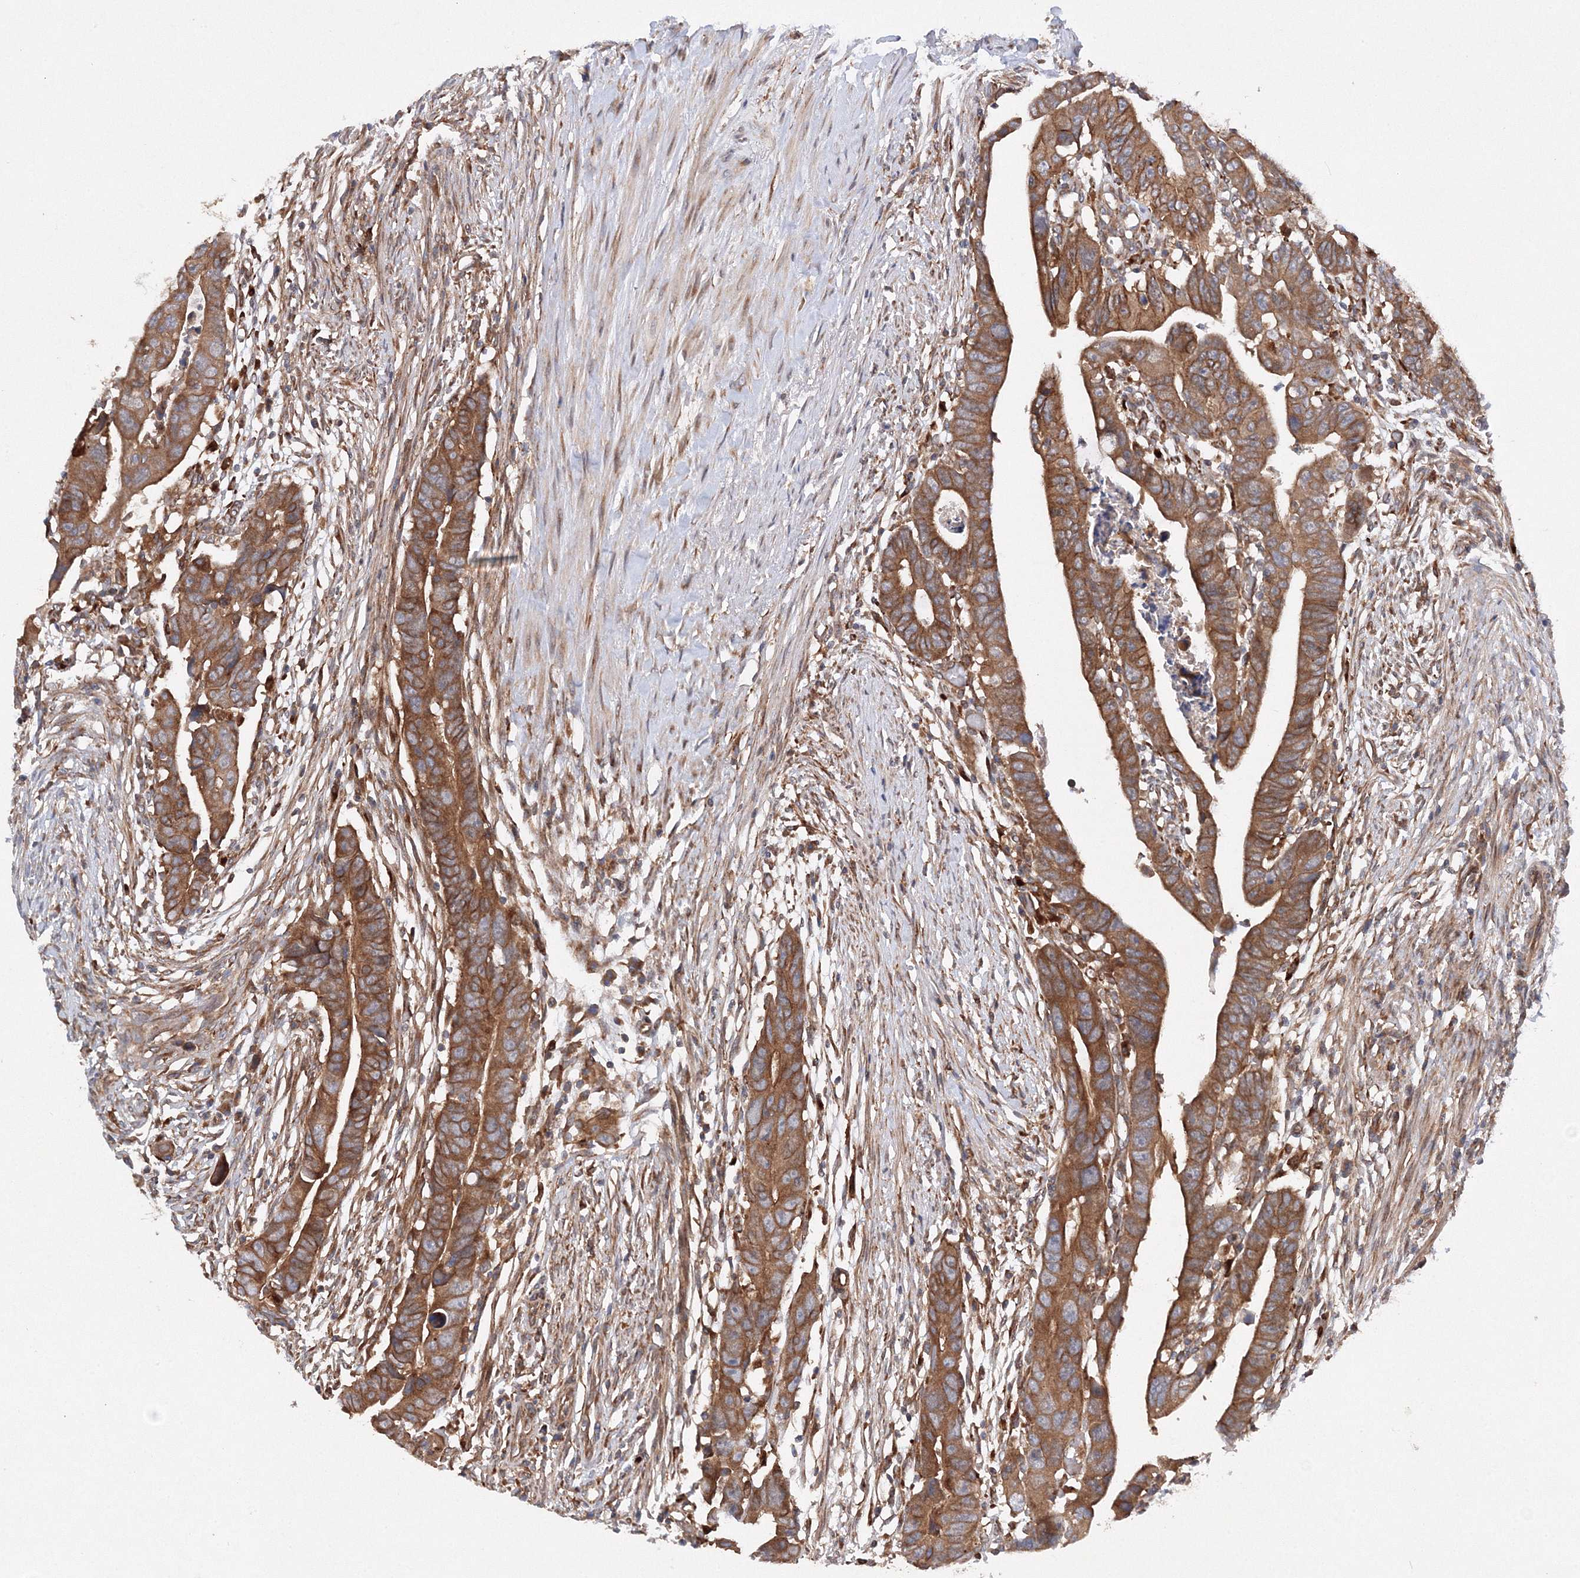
{"staining": {"intensity": "moderate", "quantity": ">75%", "location": "cytoplasmic/membranous"}, "tissue": "colorectal cancer", "cell_type": "Tumor cells", "image_type": "cancer", "snomed": [{"axis": "morphology", "description": "Adenocarcinoma, NOS"}, {"axis": "topography", "description": "Rectum"}], "caption": "High-magnification brightfield microscopy of adenocarcinoma (colorectal) stained with DAB (brown) and counterstained with hematoxylin (blue). tumor cells exhibit moderate cytoplasmic/membranous positivity is identified in about>75% of cells.", "gene": "SLC36A1", "patient": {"sex": "female", "age": 65}}